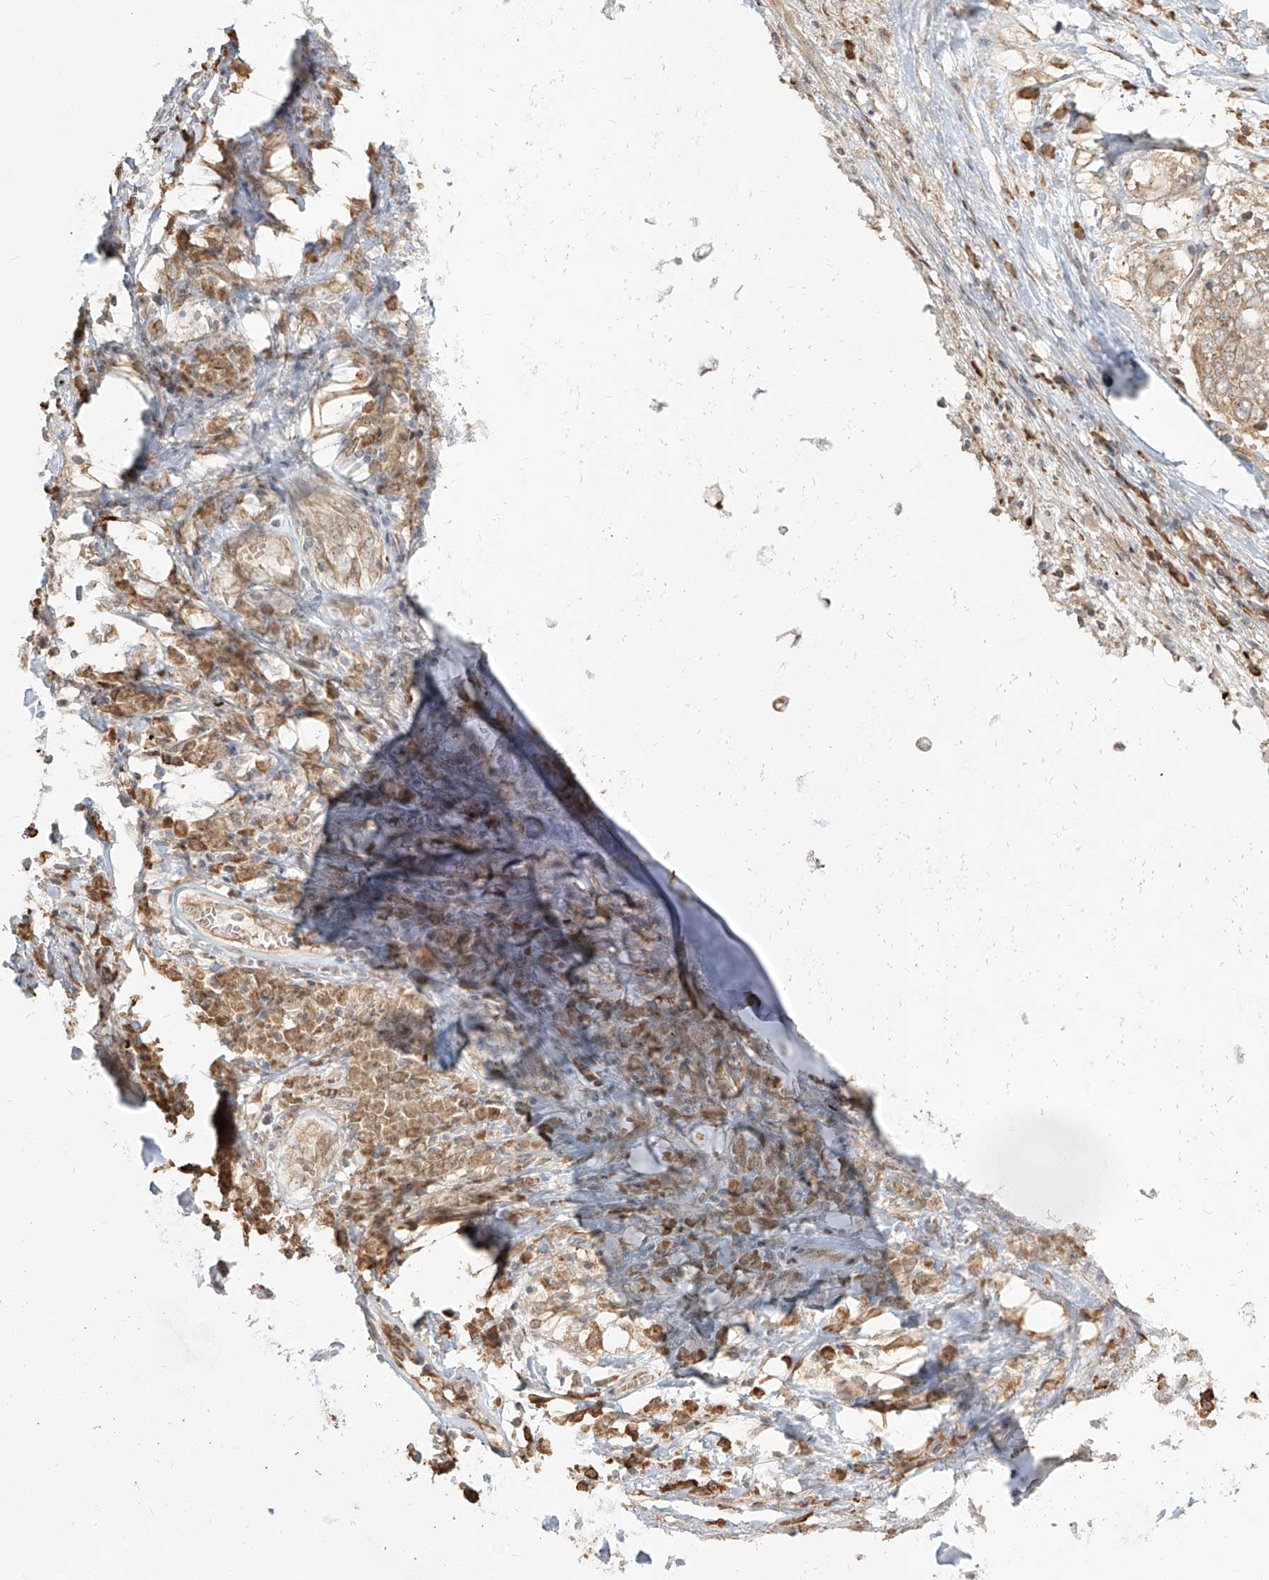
{"staining": {"intensity": "weak", "quantity": ">75%", "location": "cytoplasmic/membranous"}, "tissue": "lung cancer", "cell_type": "Tumor cells", "image_type": "cancer", "snomed": [{"axis": "morphology", "description": "Squamous cell carcinoma, NOS"}, {"axis": "topography", "description": "Lung"}], "caption": "A high-resolution image shows immunohistochemistry staining of lung cancer, which demonstrates weak cytoplasmic/membranous expression in approximately >75% of tumor cells.", "gene": "UBE2K", "patient": {"sex": "male", "age": 65}}